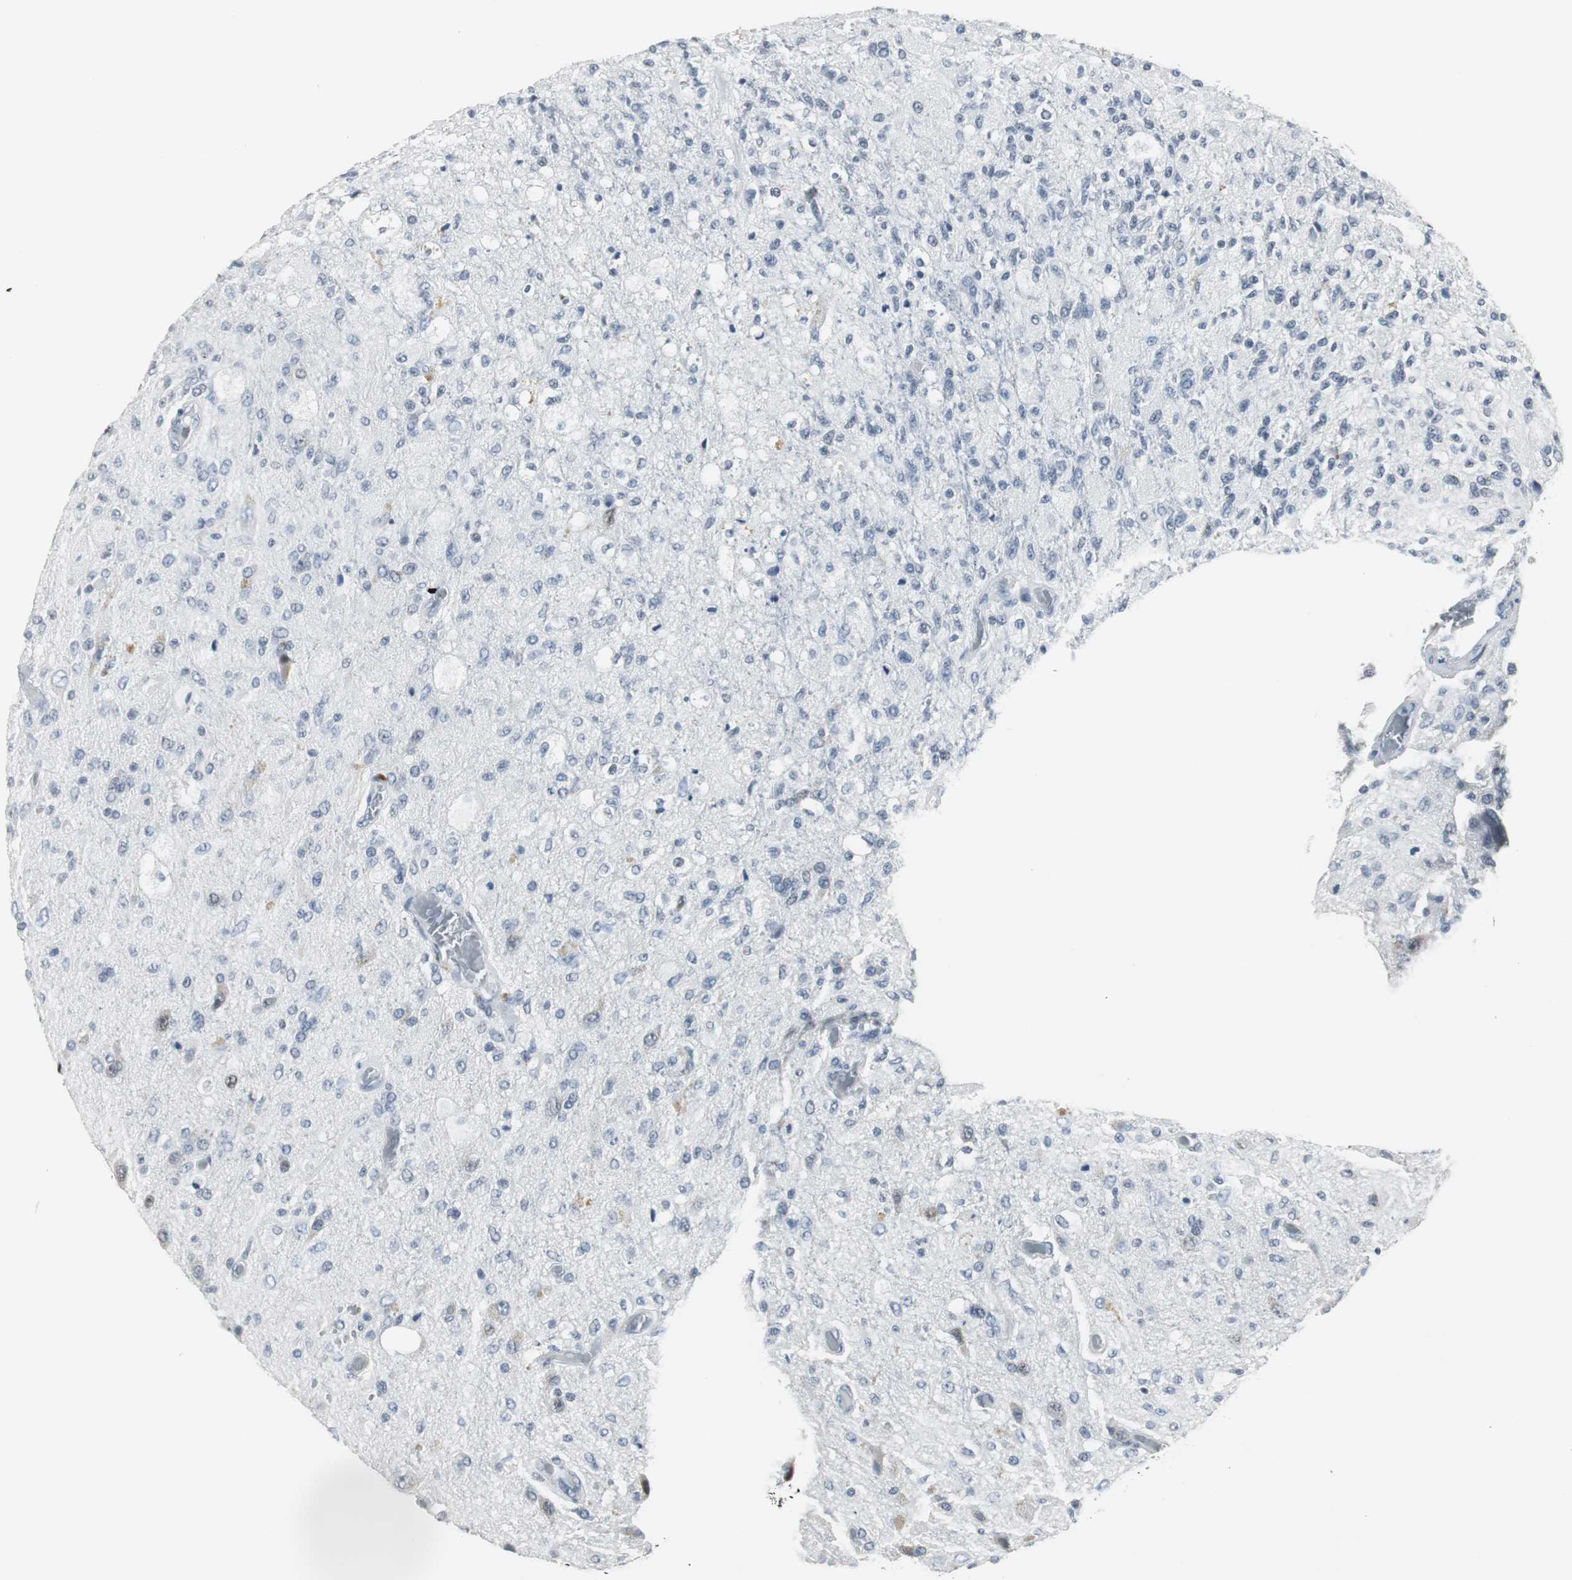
{"staining": {"intensity": "moderate", "quantity": "<25%", "location": "nuclear"}, "tissue": "glioma", "cell_type": "Tumor cells", "image_type": "cancer", "snomed": [{"axis": "morphology", "description": "Normal tissue, NOS"}, {"axis": "morphology", "description": "Glioma, malignant, High grade"}, {"axis": "topography", "description": "Cerebral cortex"}], "caption": "Protein staining shows moderate nuclear expression in about <25% of tumor cells in glioma.", "gene": "ELK1", "patient": {"sex": "male", "age": 77}}